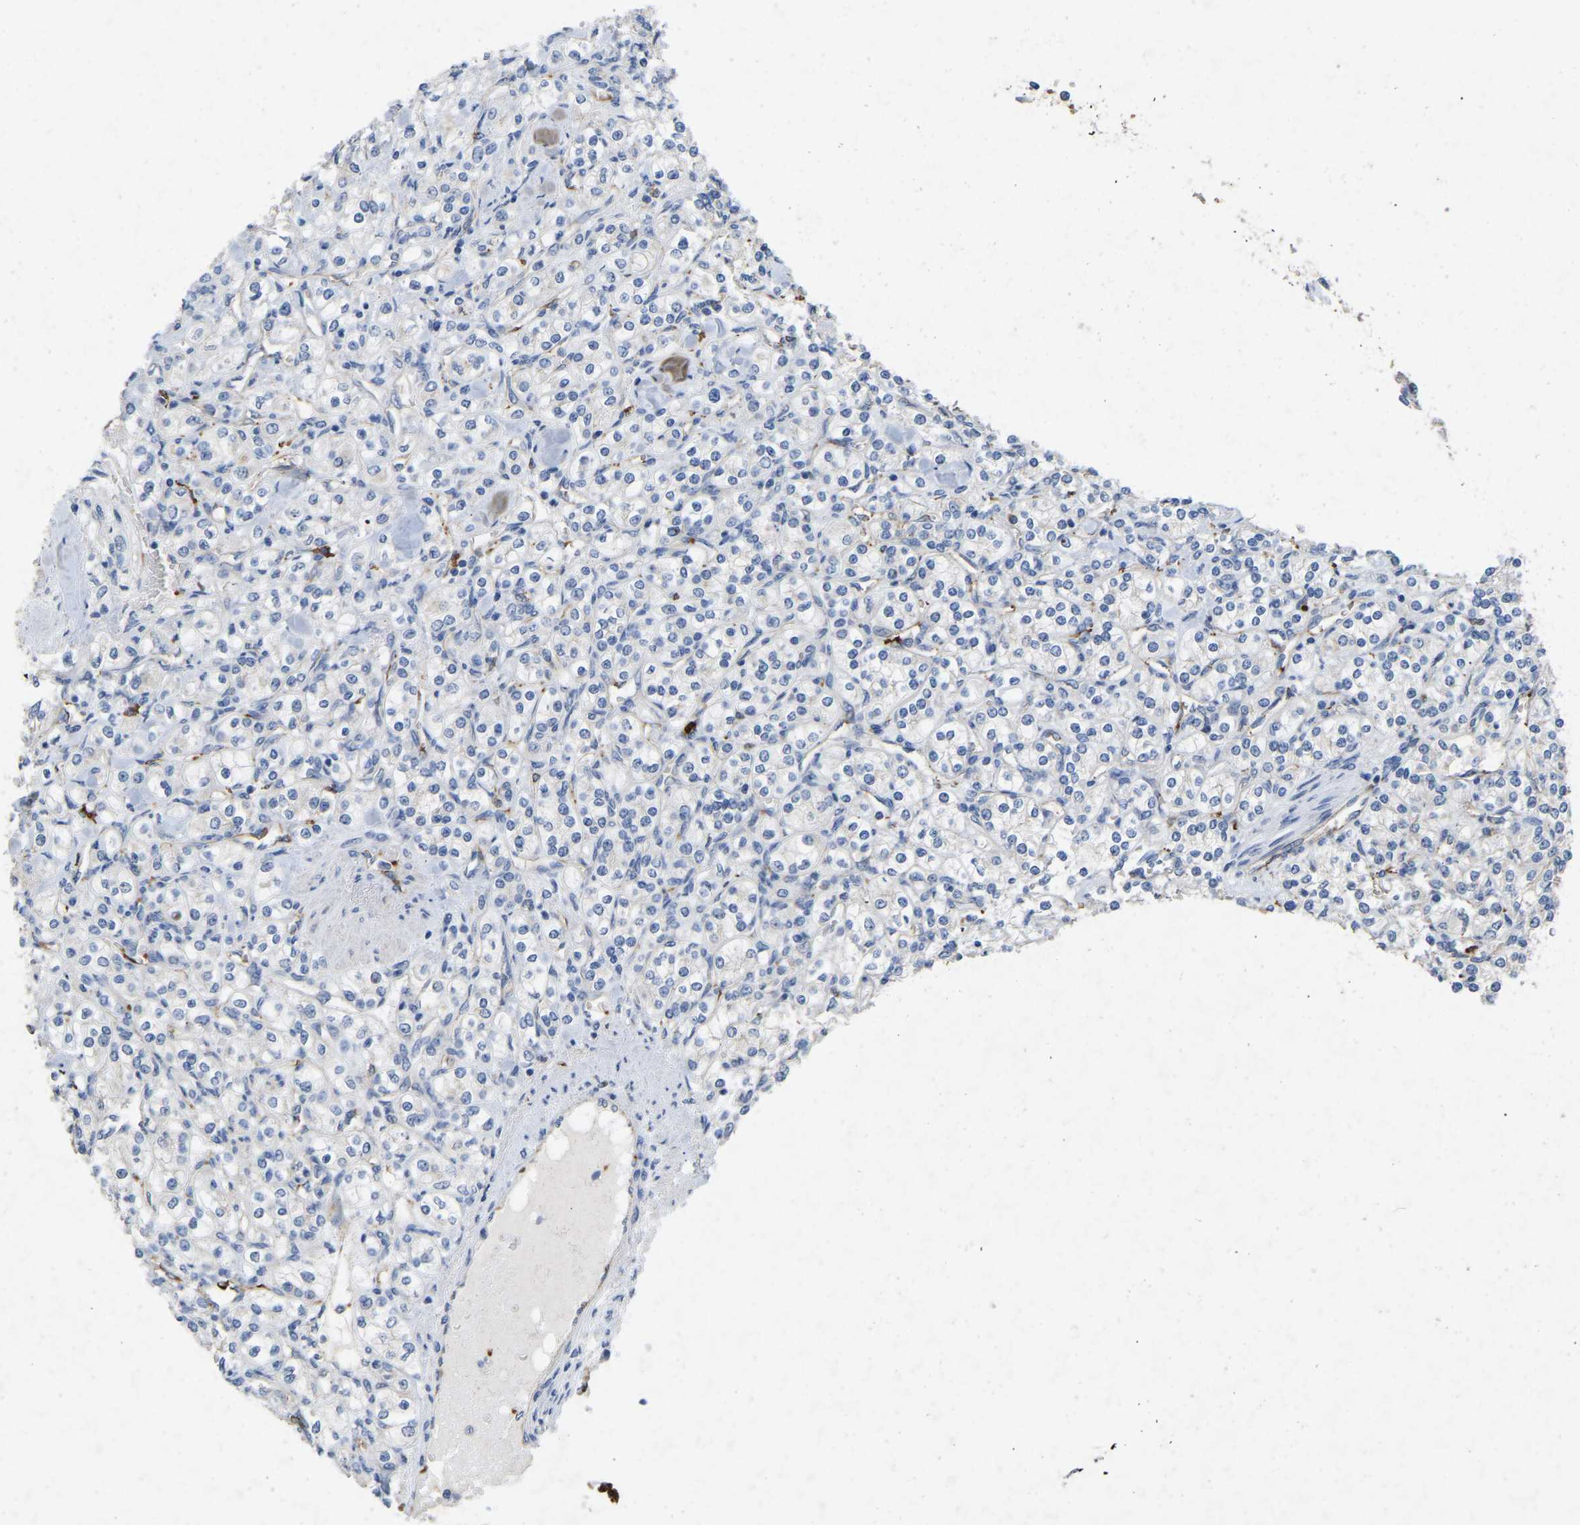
{"staining": {"intensity": "negative", "quantity": "none", "location": "none"}, "tissue": "renal cancer", "cell_type": "Tumor cells", "image_type": "cancer", "snomed": [{"axis": "morphology", "description": "Adenocarcinoma, NOS"}, {"axis": "topography", "description": "Kidney"}], "caption": "IHC histopathology image of neoplastic tissue: adenocarcinoma (renal) stained with DAB shows no significant protein expression in tumor cells.", "gene": "RHEB", "patient": {"sex": "male", "age": 77}}